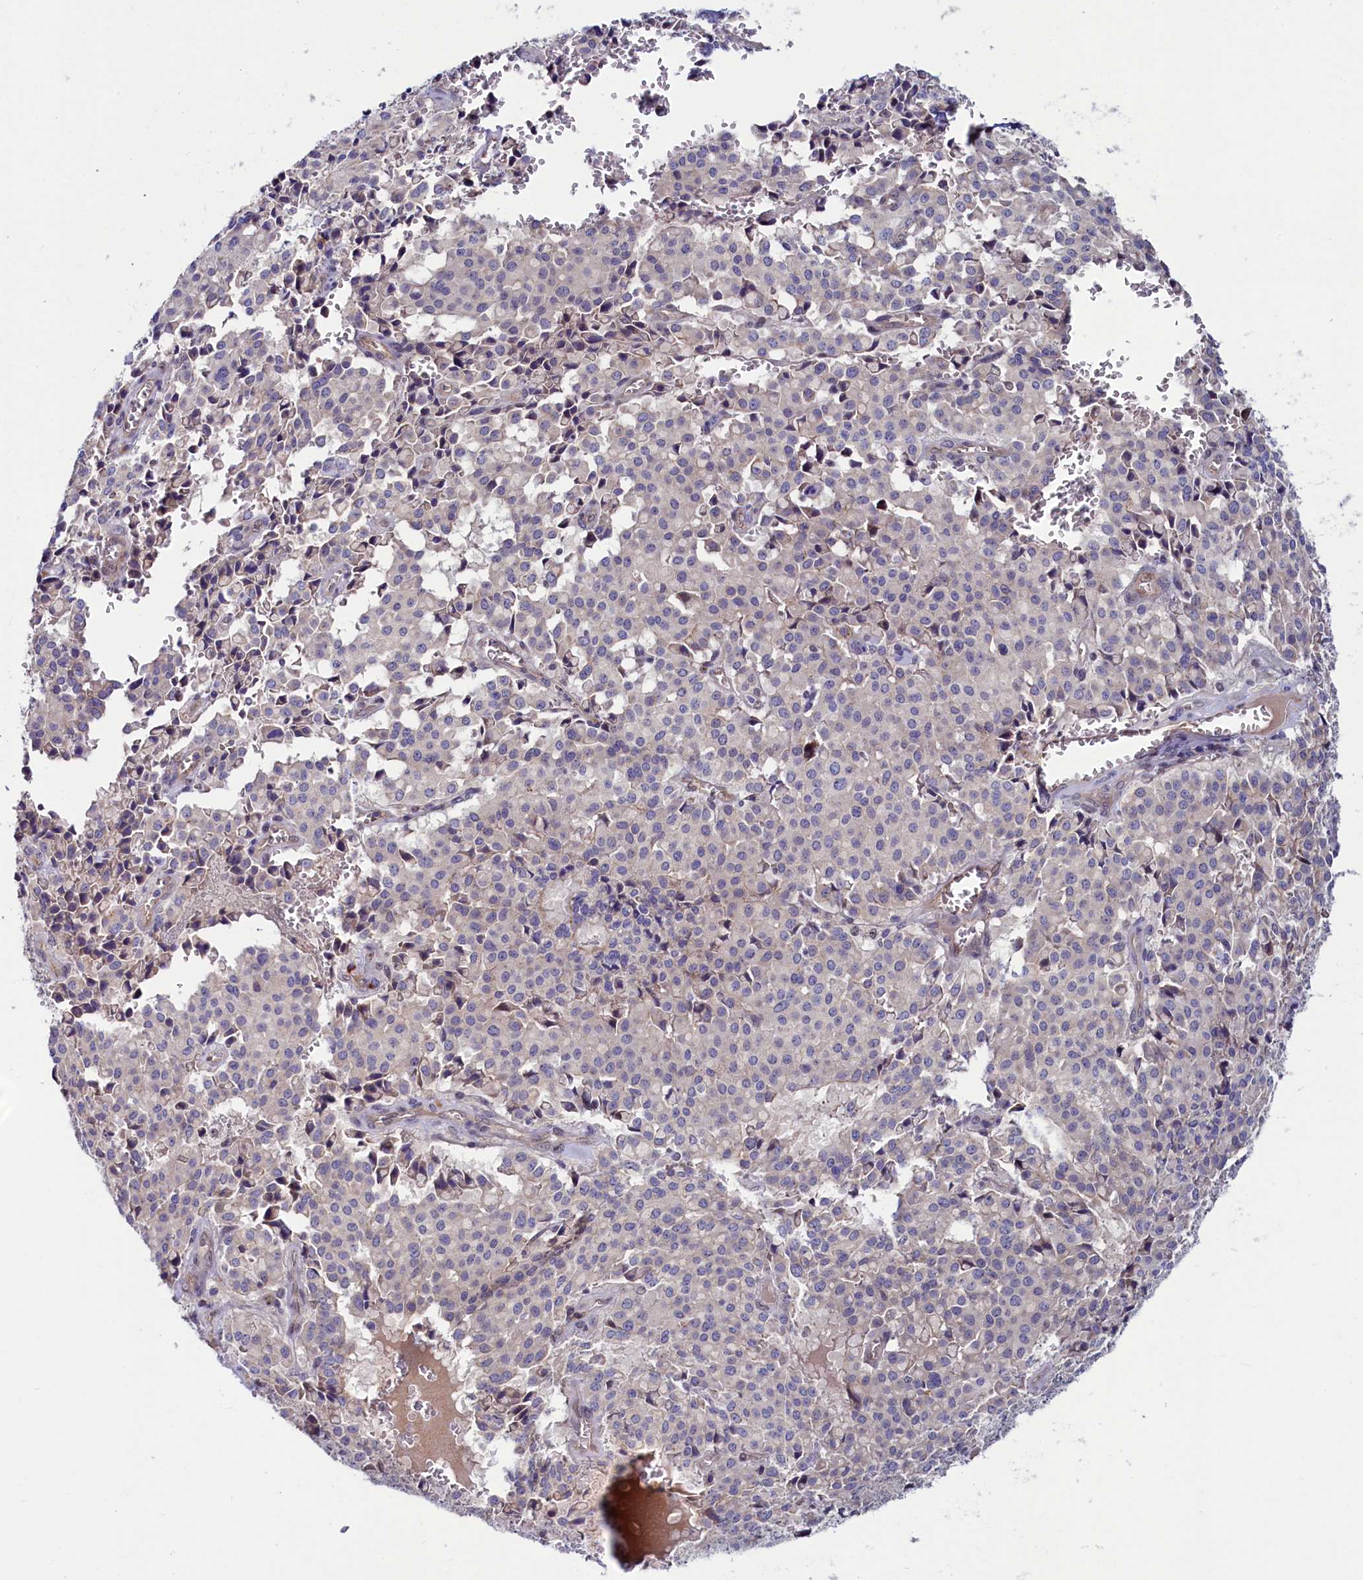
{"staining": {"intensity": "negative", "quantity": "none", "location": "none"}, "tissue": "pancreatic cancer", "cell_type": "Tumor cells", "image_type": "cancer", "snomed": [{"axis": "morphology", "description": "Adenocarcinoma, NOS"}, {"axis": "topography", "description": "Pancreas"}], "caption": "IHC image of human pancreatic adenocarcinoma stained for a protein (brown), which reveals no expression in tumor cells.", "gene": "ASTE1", "patient": {"sex": "male", "age": 65}}